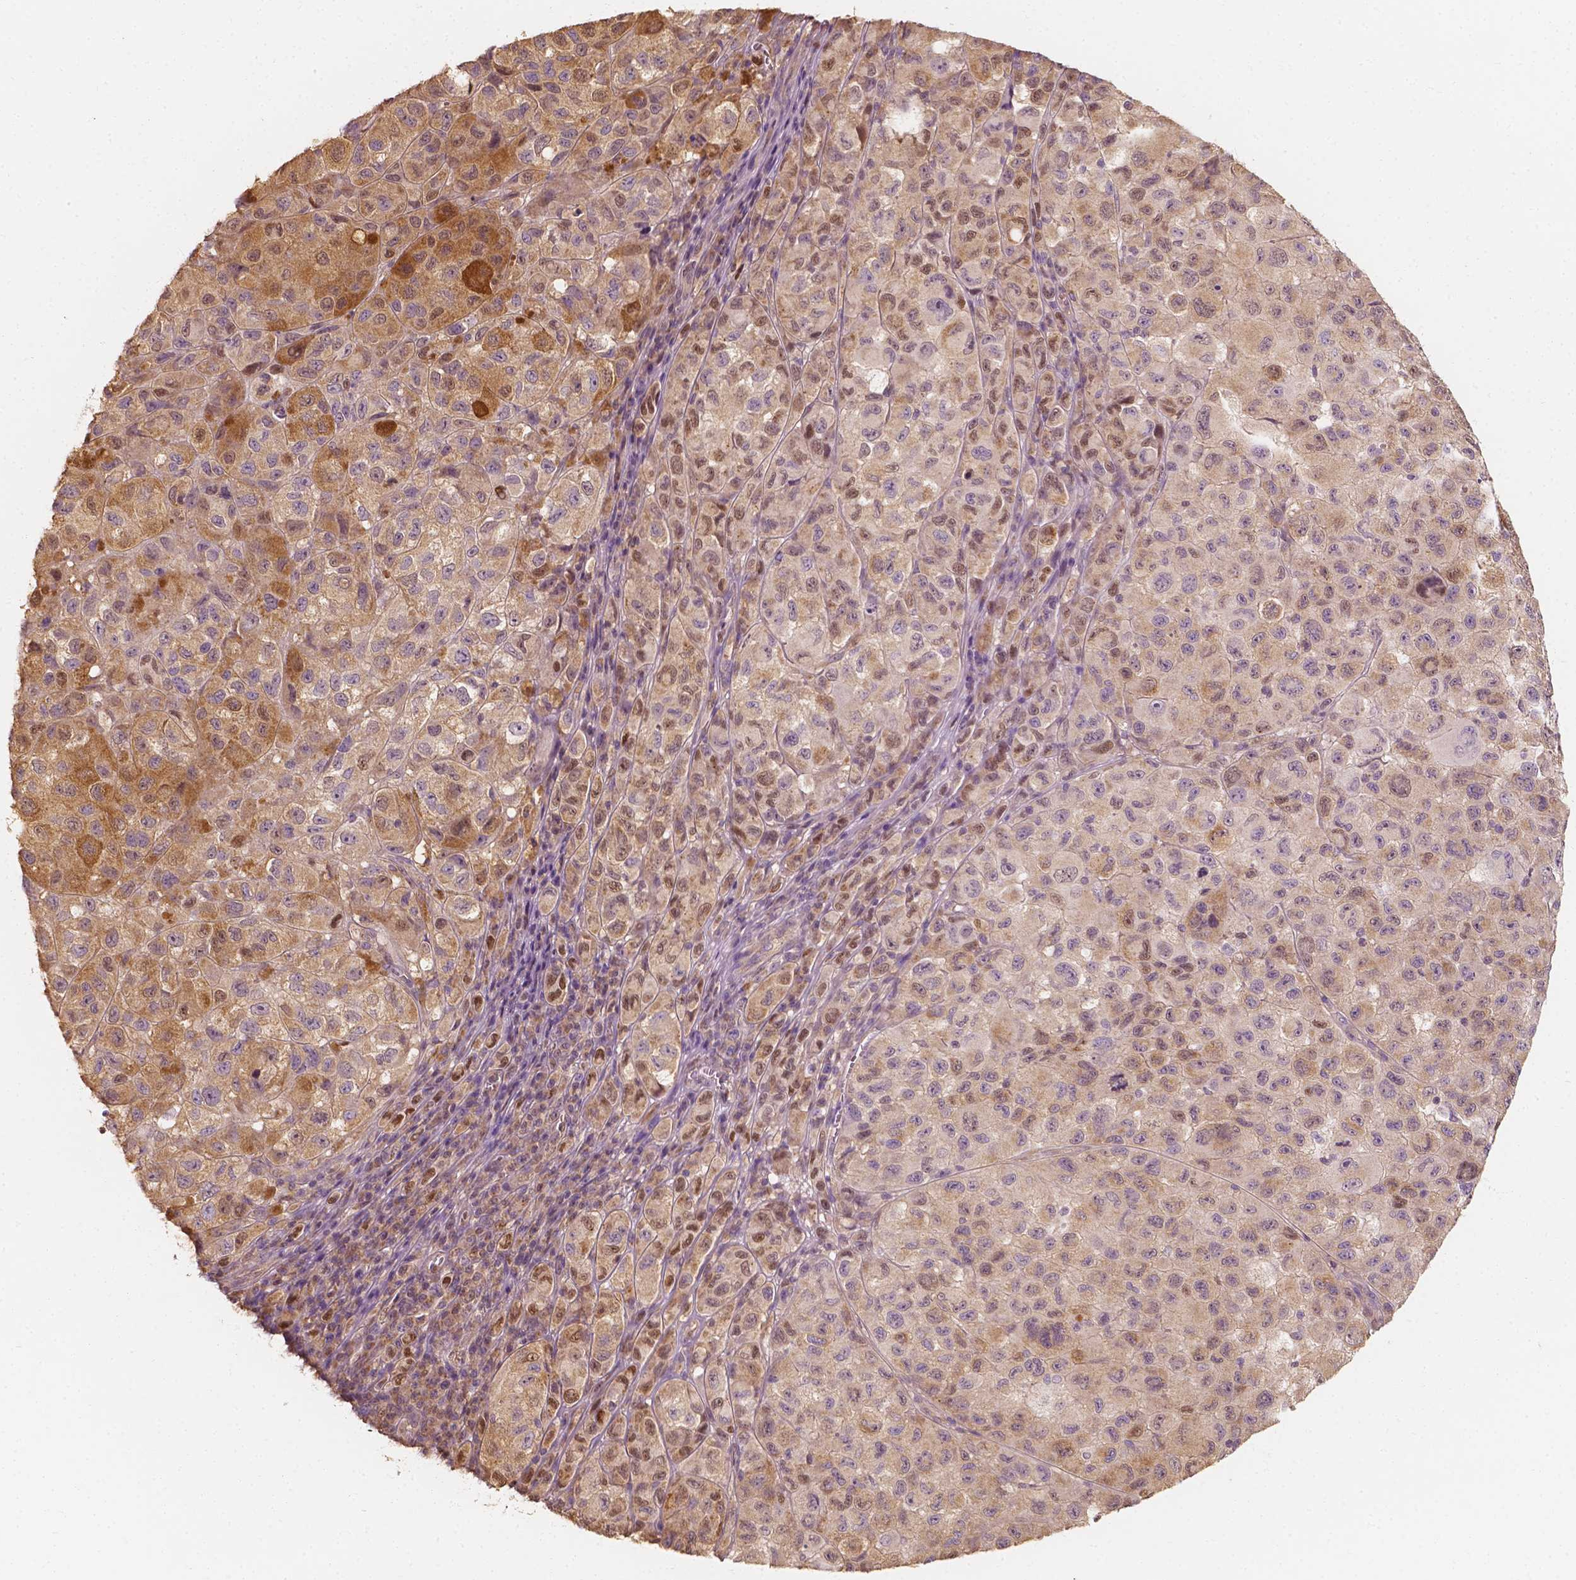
{"staining": {"intensity": "moderate", "quantity": "25%-75%", "location": "cytoplasmic/membranous"}, "tissue": "melanoma", "cell_type": "Tumor cells", "image_type": "cancer", "snomed": [{"axis": "morphology", "description": "Malignant melanoma, NOS"}, {"axis": "topography", "description": "Skin"}], "caption": "The immunohistochemical stain labels moderate cytoplasmic/membranous staining in tumor cells of malignant melanoma tissue.", "gene": "TBC1D17", "patient": {"sex": "male", "age": 93}}